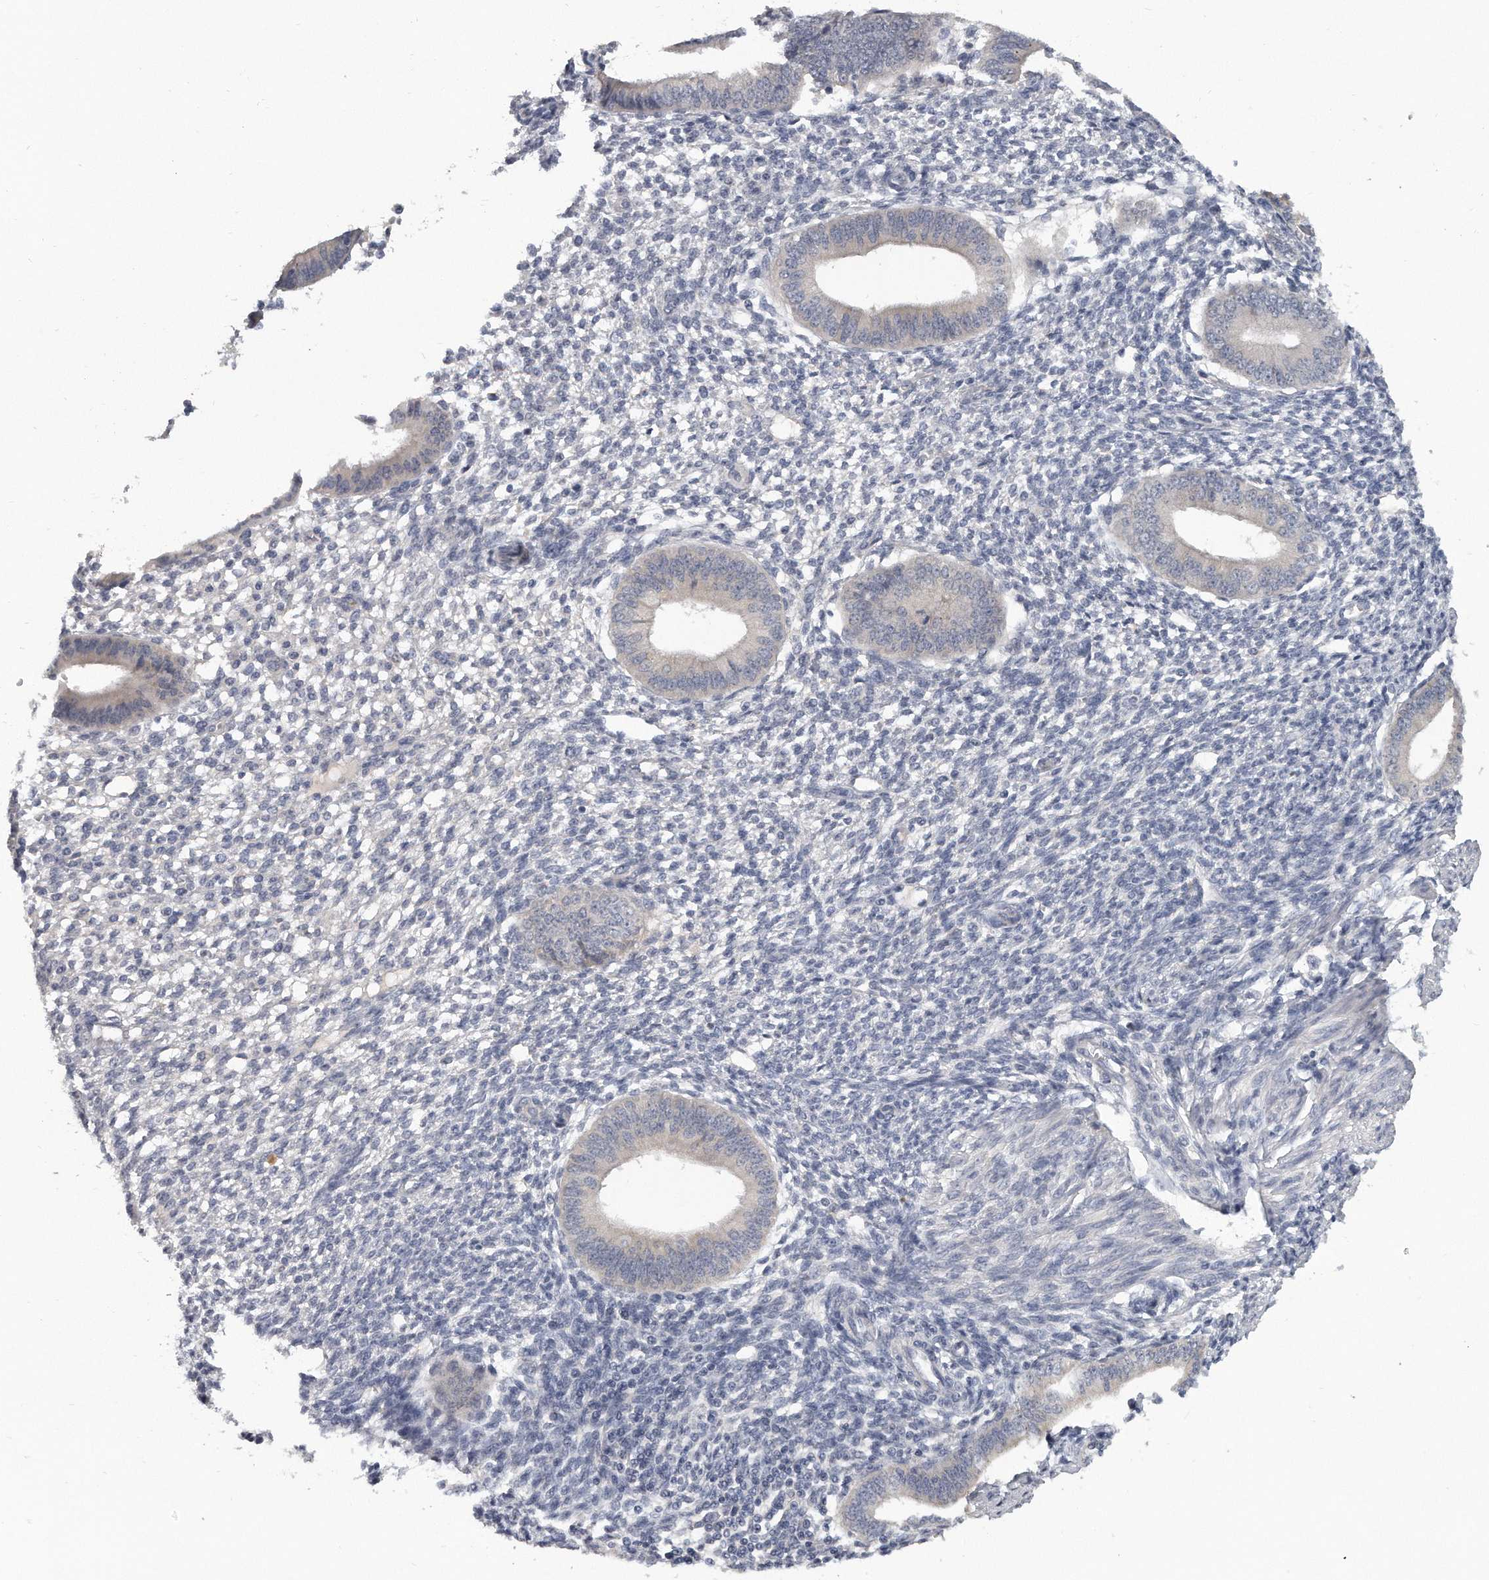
{"staining": {"intensity": "negative", "quantity": "none", "location": "none"}, "tissue": "endometrium", "cell_type": "Cells in endometrial stroma", "image_type": "normal", "snomed": [{"axis": "morphology", "description": "Normal tissue, NOS"}, {"axis": "topography", "description": "Endometrium"}], "caption": "An image of human endometrium is negative for staining in cells in endometrial stroma. (DAB immunohistochemistry (IHC), high magnification).", "gene": "KLHL7", "patient": {"sex": "female", "age": 46}}